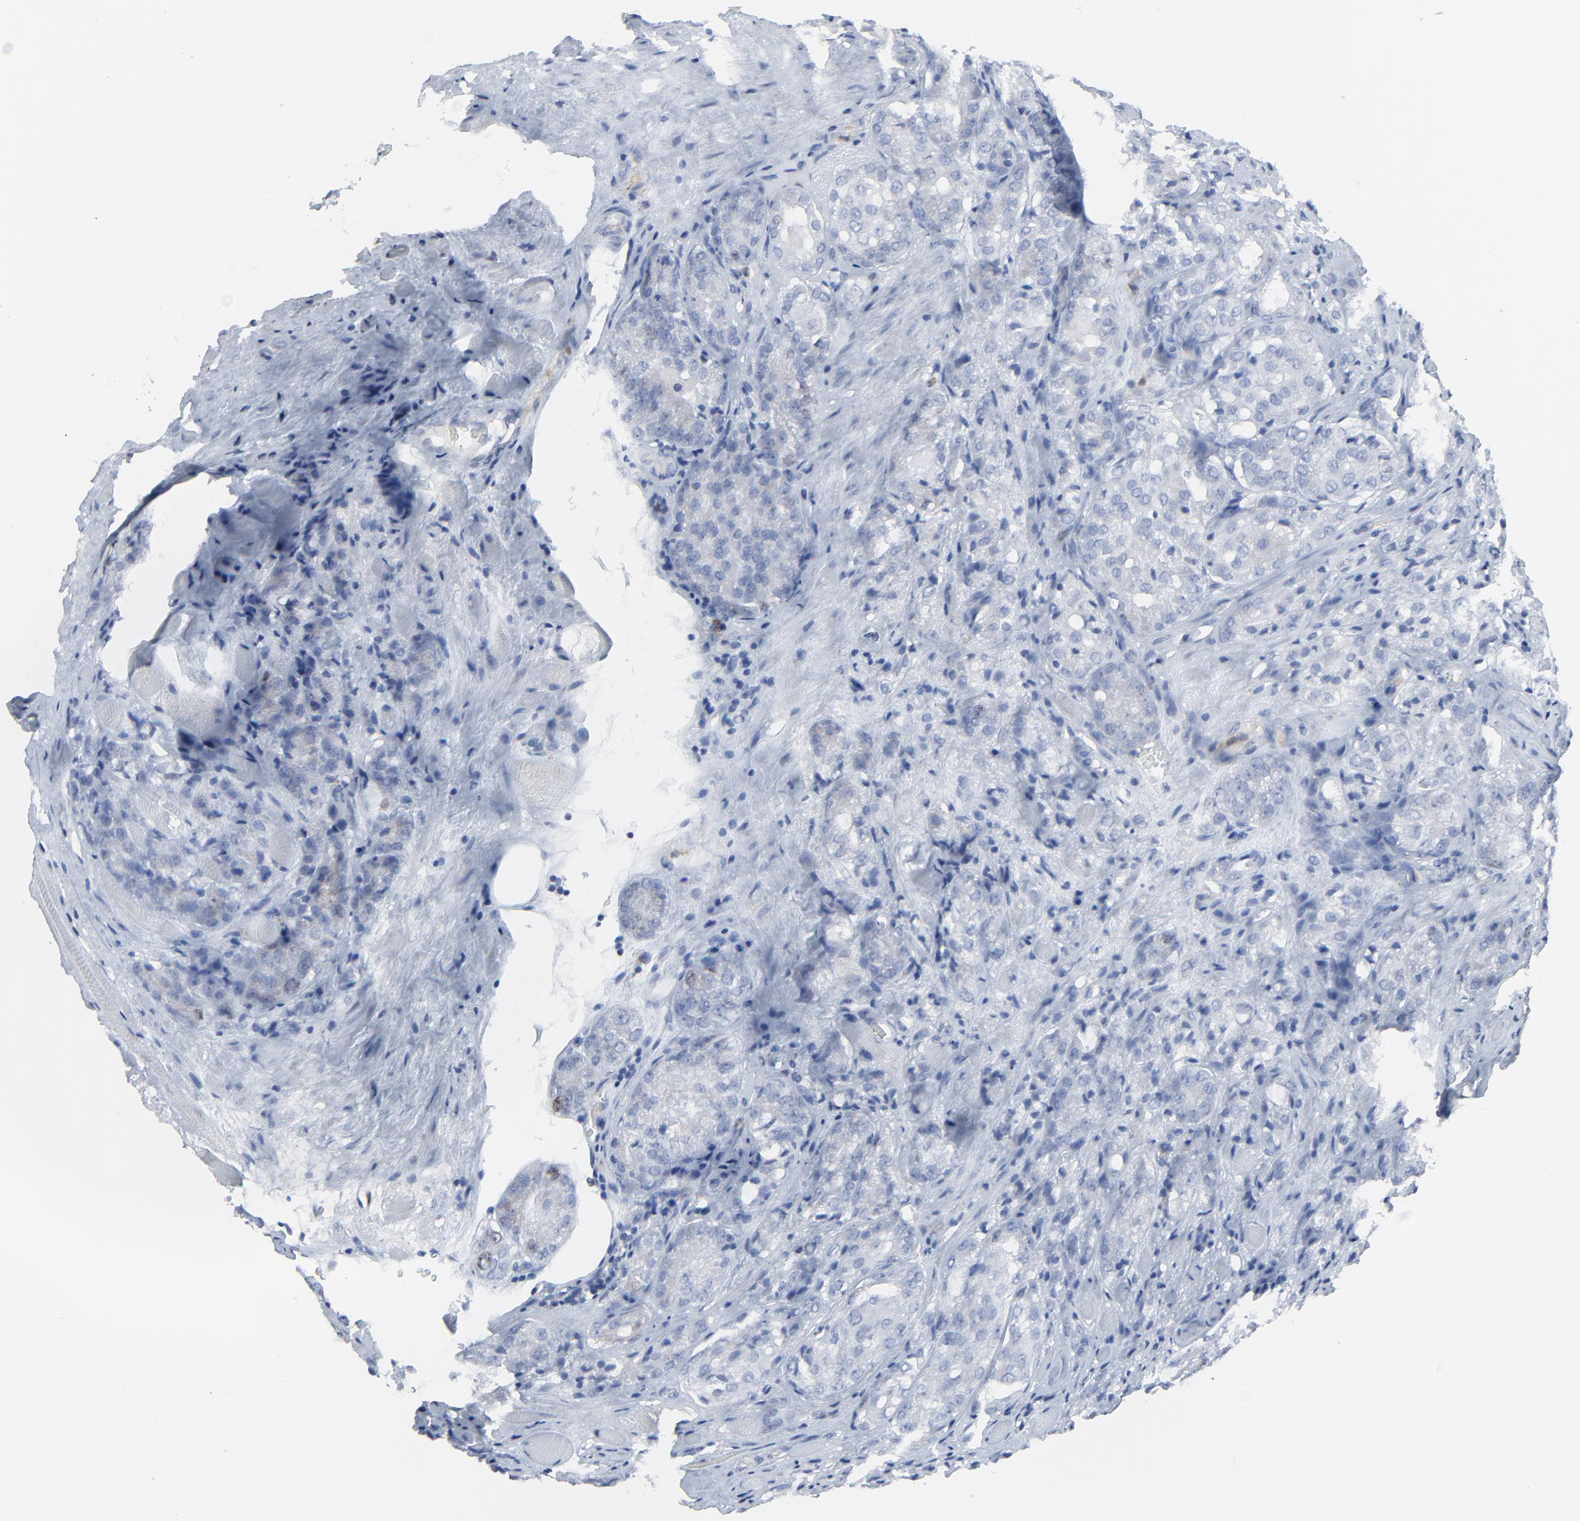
{"staining": {"intensity": "negative", "quantity": "none", "location": "none"}, "tissue": "prostate cancer", "cell_type": "Tumor cells", "image_type": "cancer", "snomed": [{"axis": "morphology", "description": "Adenocarcinoma, Medium grade"}, {"axis": "topography", "description": "Prostate"}], "caption": "DAB (3,3'-diaminobenzidine) immunohistochemical staining of human prostate medium-grade adenocarcinoma demonstrates no significant positivity in tumor cells.", "gene": "BIRC3", "patient": {"sex": "male", "age": 60}}